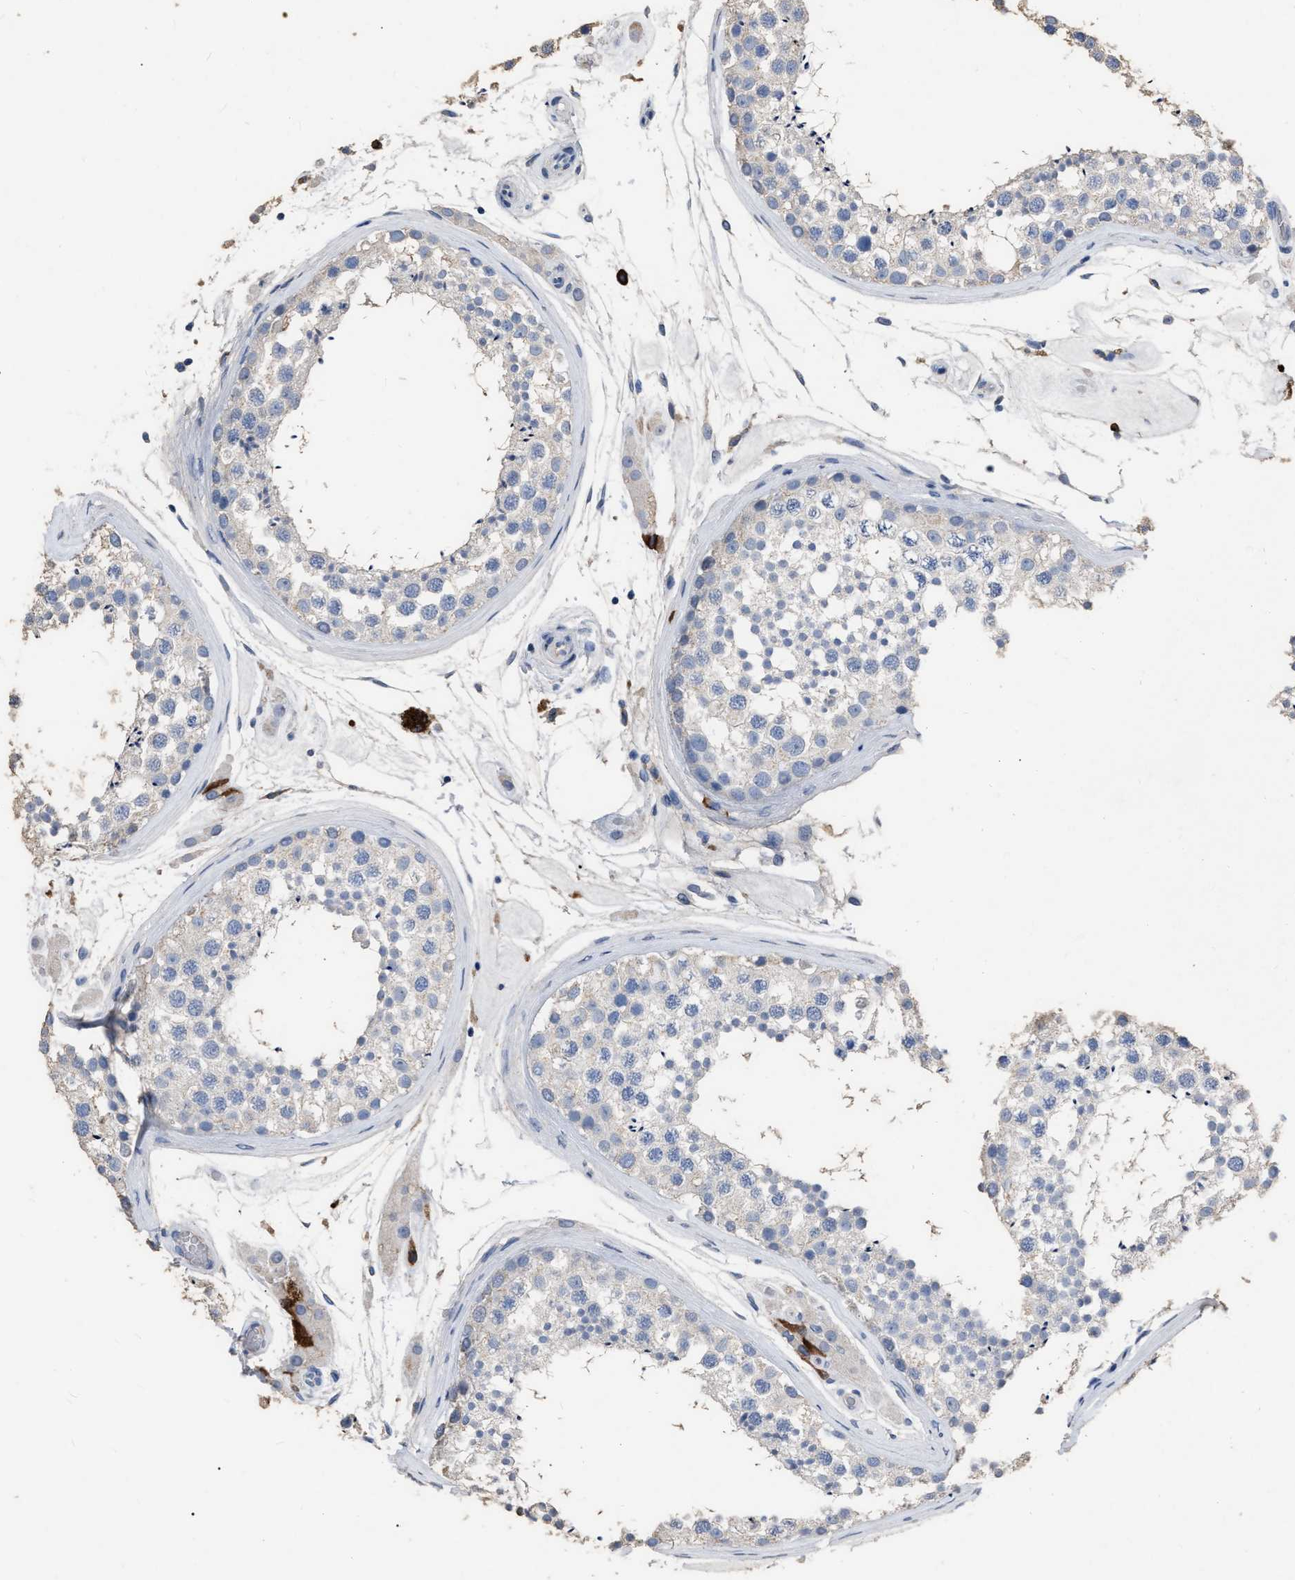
{"staining": {"intensity": "negative", "quantity": "none", "location": "none"}, "tissue": "testis", "cell_type": "Cells in seminiferous ducts", "image_type": "normal", "snomed": [{"axis": "morphology", "description": "Normal tissue, NOS"}, {"axis": "topography", "description": "Testis"}], "caption": "This is an immunohistochemistry image of unremarkable human testis. There is no expression in cells in seminiferous ducts.", "gene": "HABP2", "patient": {"sex": "male", "age": 46}}